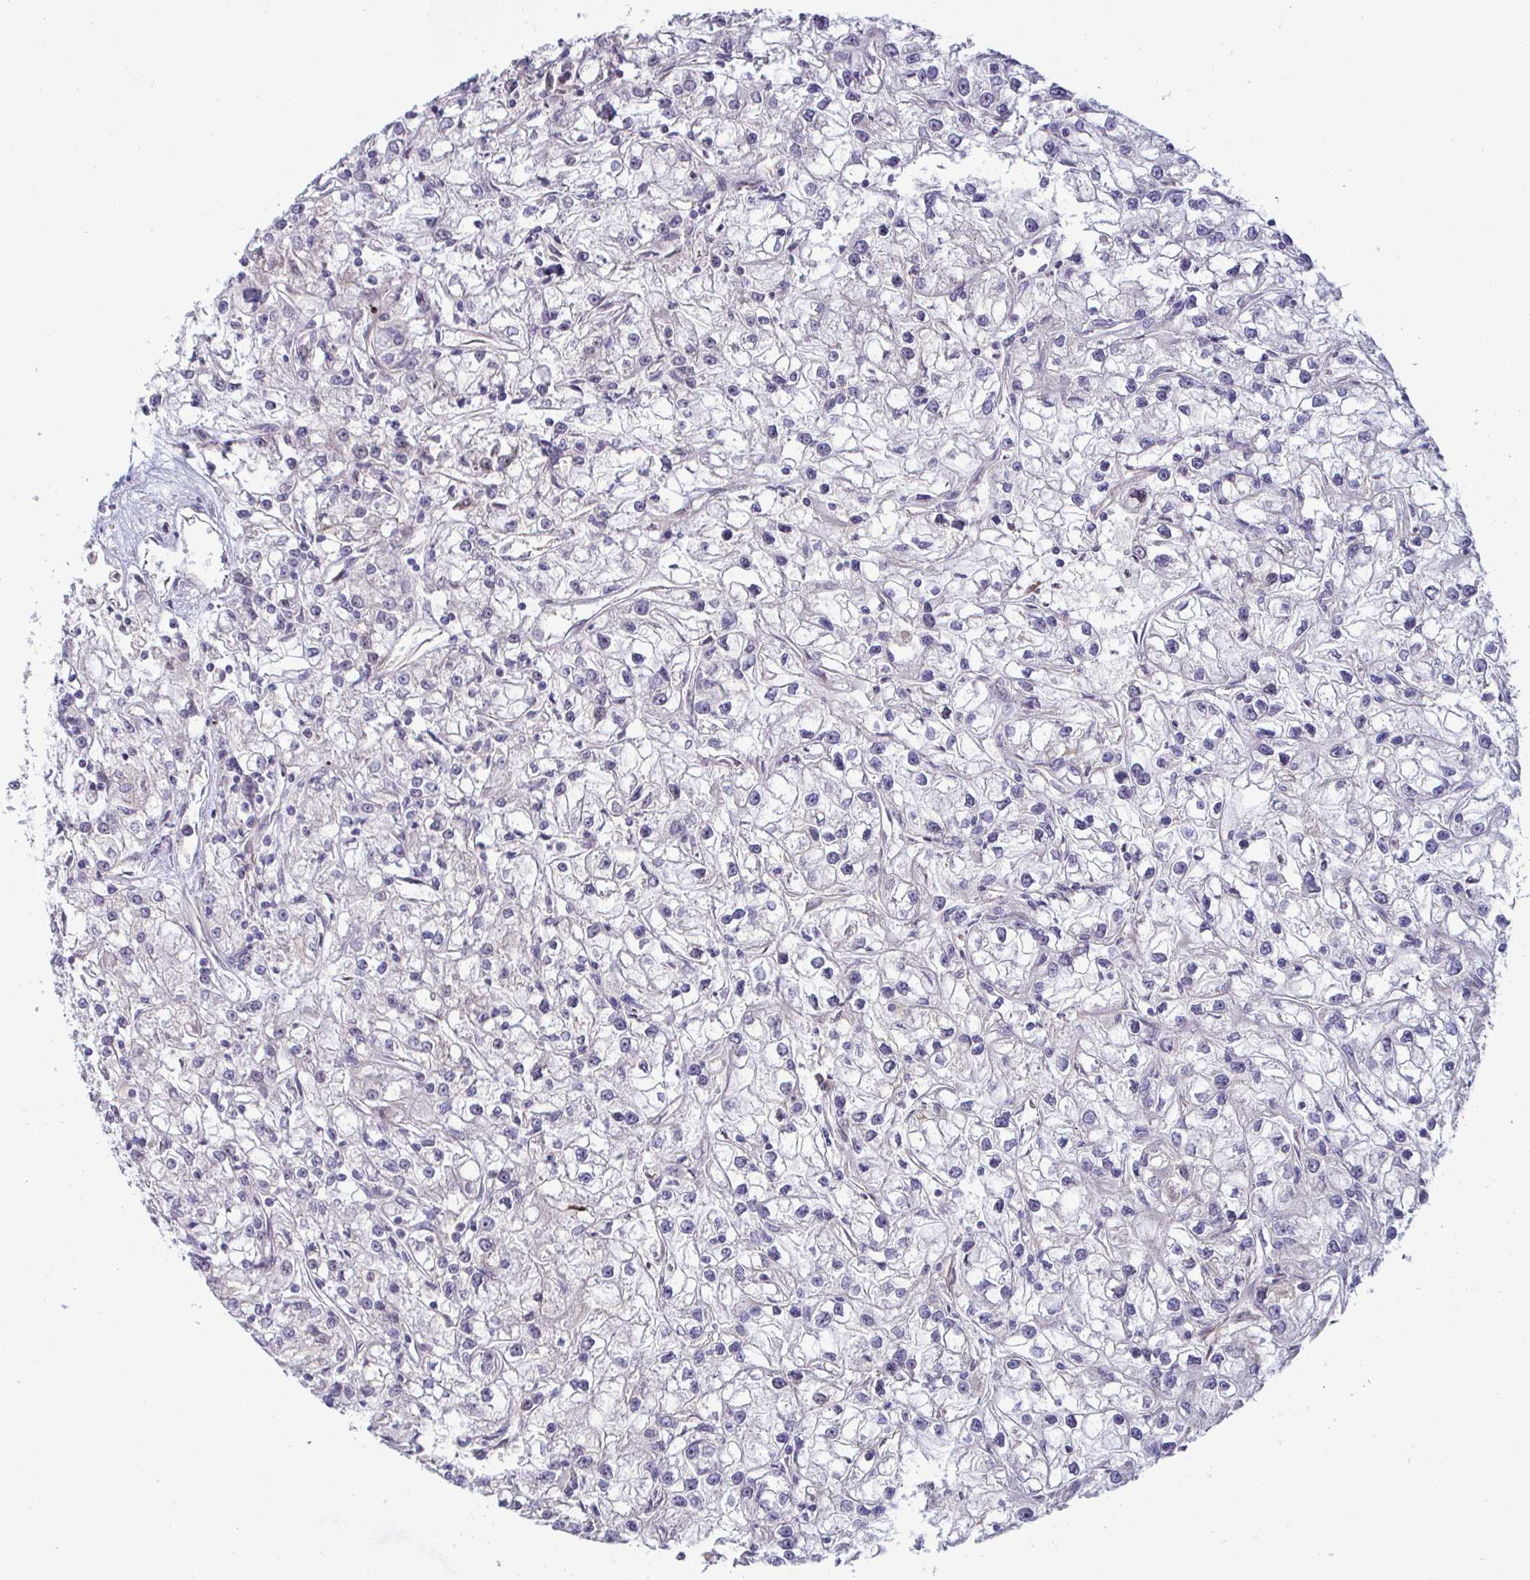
{"staining": {"intensity": "negative", "quantity": "none", "location": "none"}, "tissue": "renal cancer", "cell_type": "Tumor cells", "image_type": "cancer", "snomed": [{"axis": "morphology", "description": "Adenocarcinoma, NOS"}, {"axis": "topography", "description": "Kidney"}], "caption": "High magnification brightfield microscopy of renal cancer stained with DAB (brown) and counterstained with hematoxylin (blue): tumor cells show no significant staining.", "gene": "GSTM1", "patient": {"sex": "female", "age": 59}}